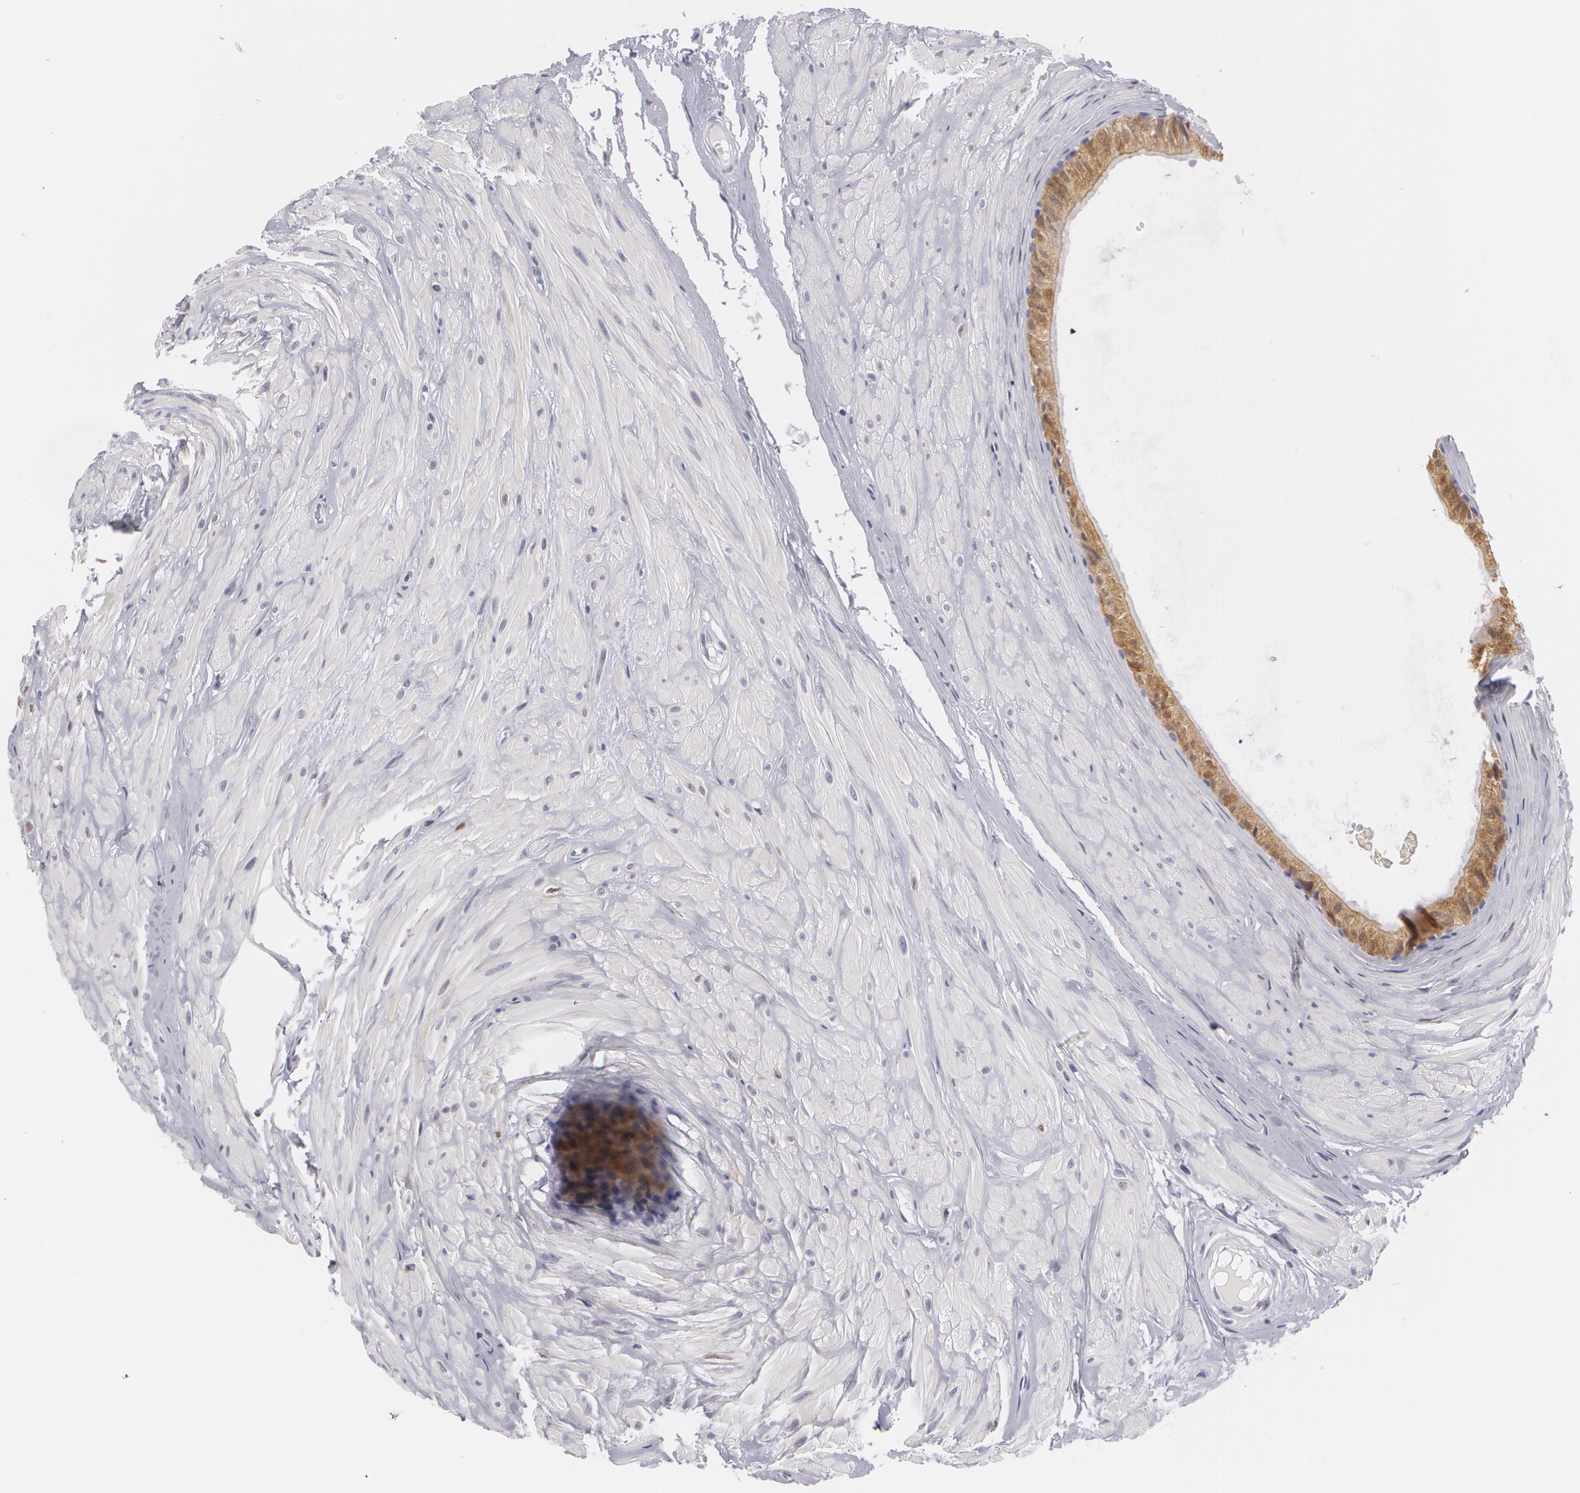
{"staining": {"intensity": "weak", "quantity": ">75%", "location": "cytoplasmic/membranous"}, "tissue": "epididymis", "cell_type": "Glandular cells", "image_type": "normal", "snomed": [{"axis": "morphology", "description": "Normal tissue, NOS"}, {"axis": "topography", "description": "Epididymis"}], "caption": "Immunohistochemistry histopathology image of normal human epididymis stained for a protein (brown), which demonstrates low levels of weak cytoplasmic/membranous positivity in approximately >75% of glandular cells.", "gene": "MBNL3", "patient": {"sex": "male", "age": 52}}